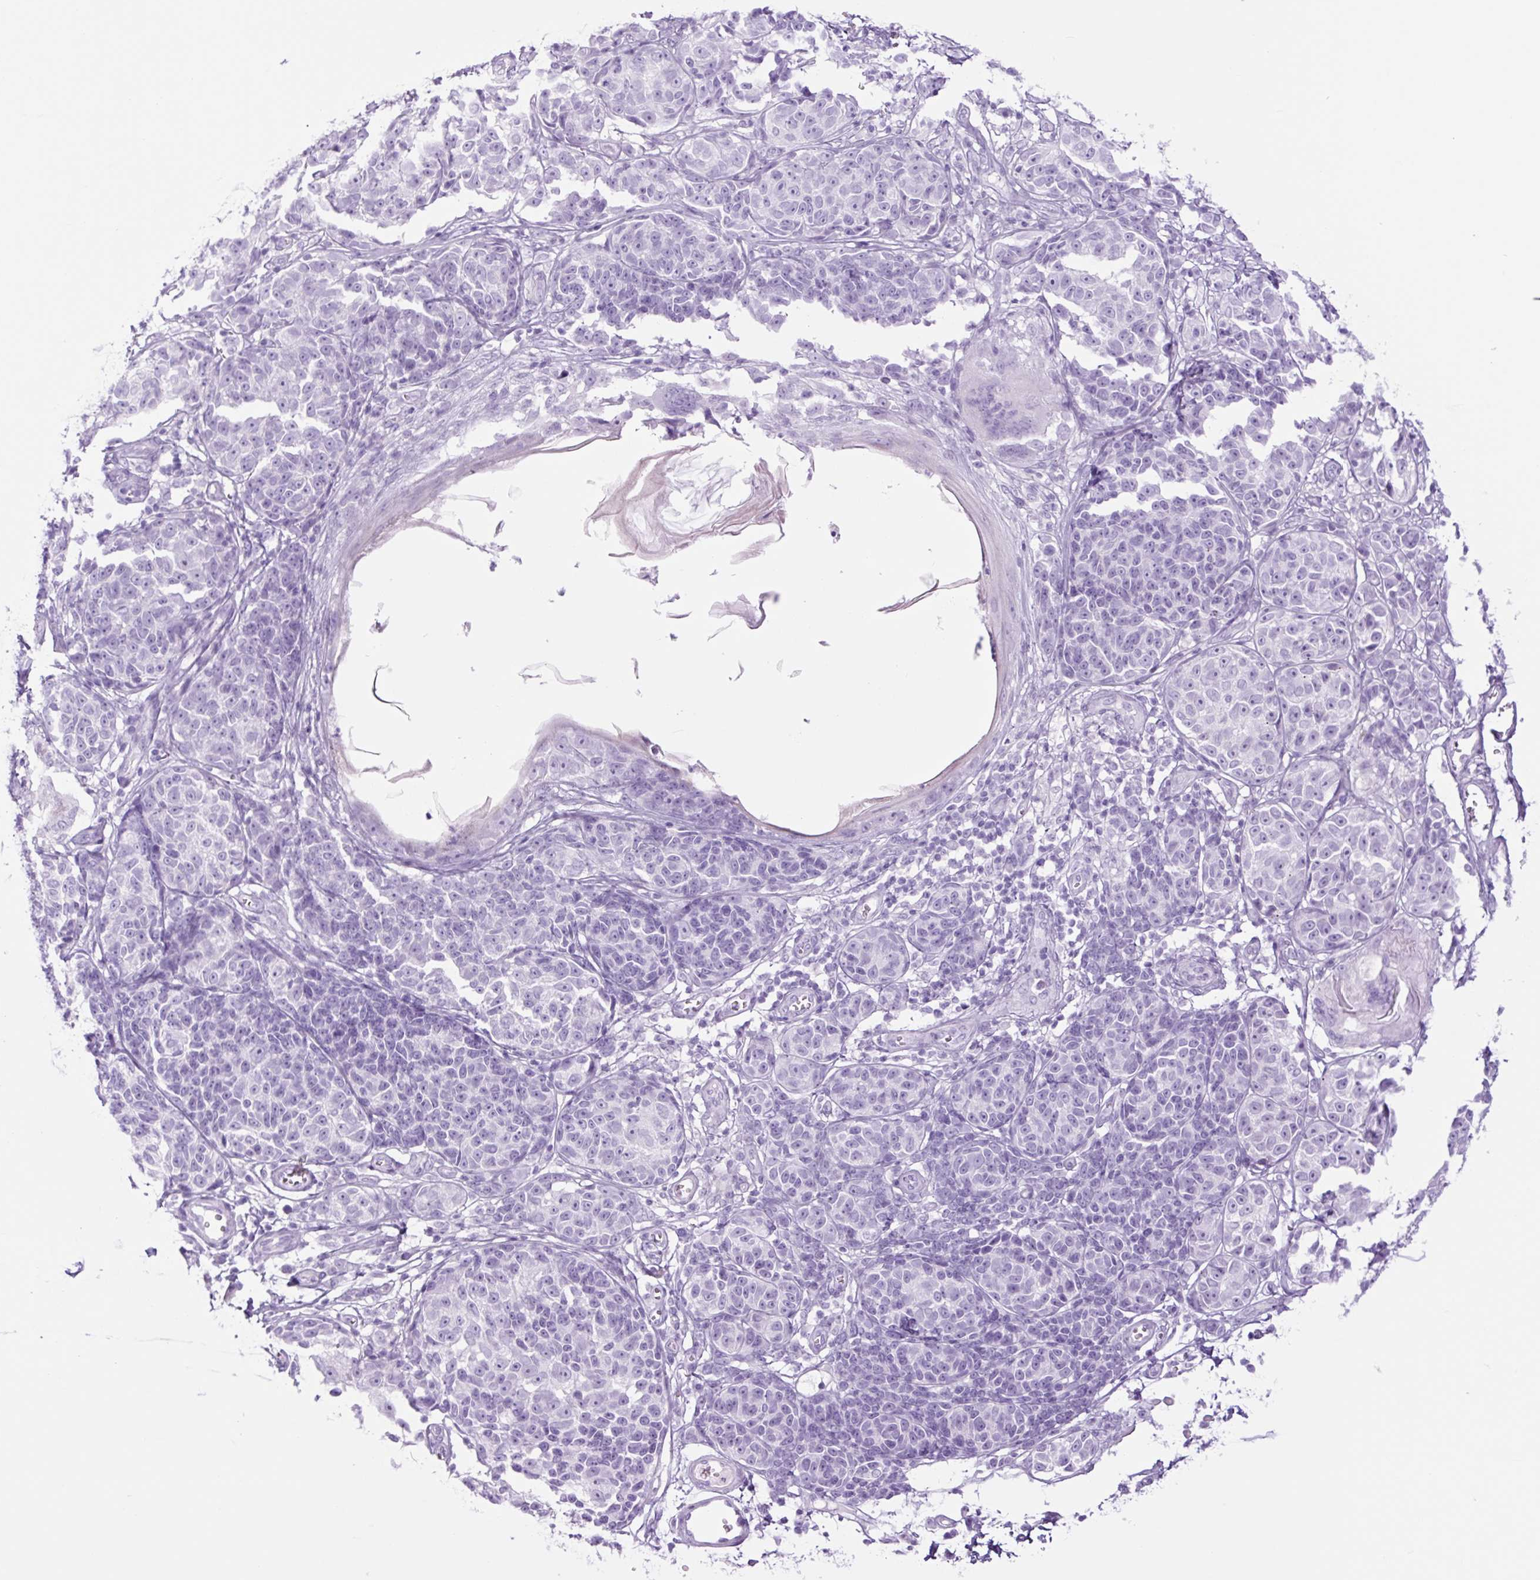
{"staining": {"intensity": "negative", "quantity": "none", "location": "none"}, "tissue": "melanoma", "cell_type": "Tumor cells", "image_type": "cancer", "snomed": [{"axis": "morphology", "description": "Malignant melanoma, NOS"}, {"axis": "topography", "description": "Skin"}], "caption": "The photomicrograph exhibits no staining of tumor cells in melanoma. Brightfield microscopy of immunohistochemistry (IHC) stained with DAB (3,3'-diaminobenzidine) (brown) and hematoxylin (blue), captured at high magnification.", "gene": "TFF2", "patient": {"sex": "male", "age": 73}}